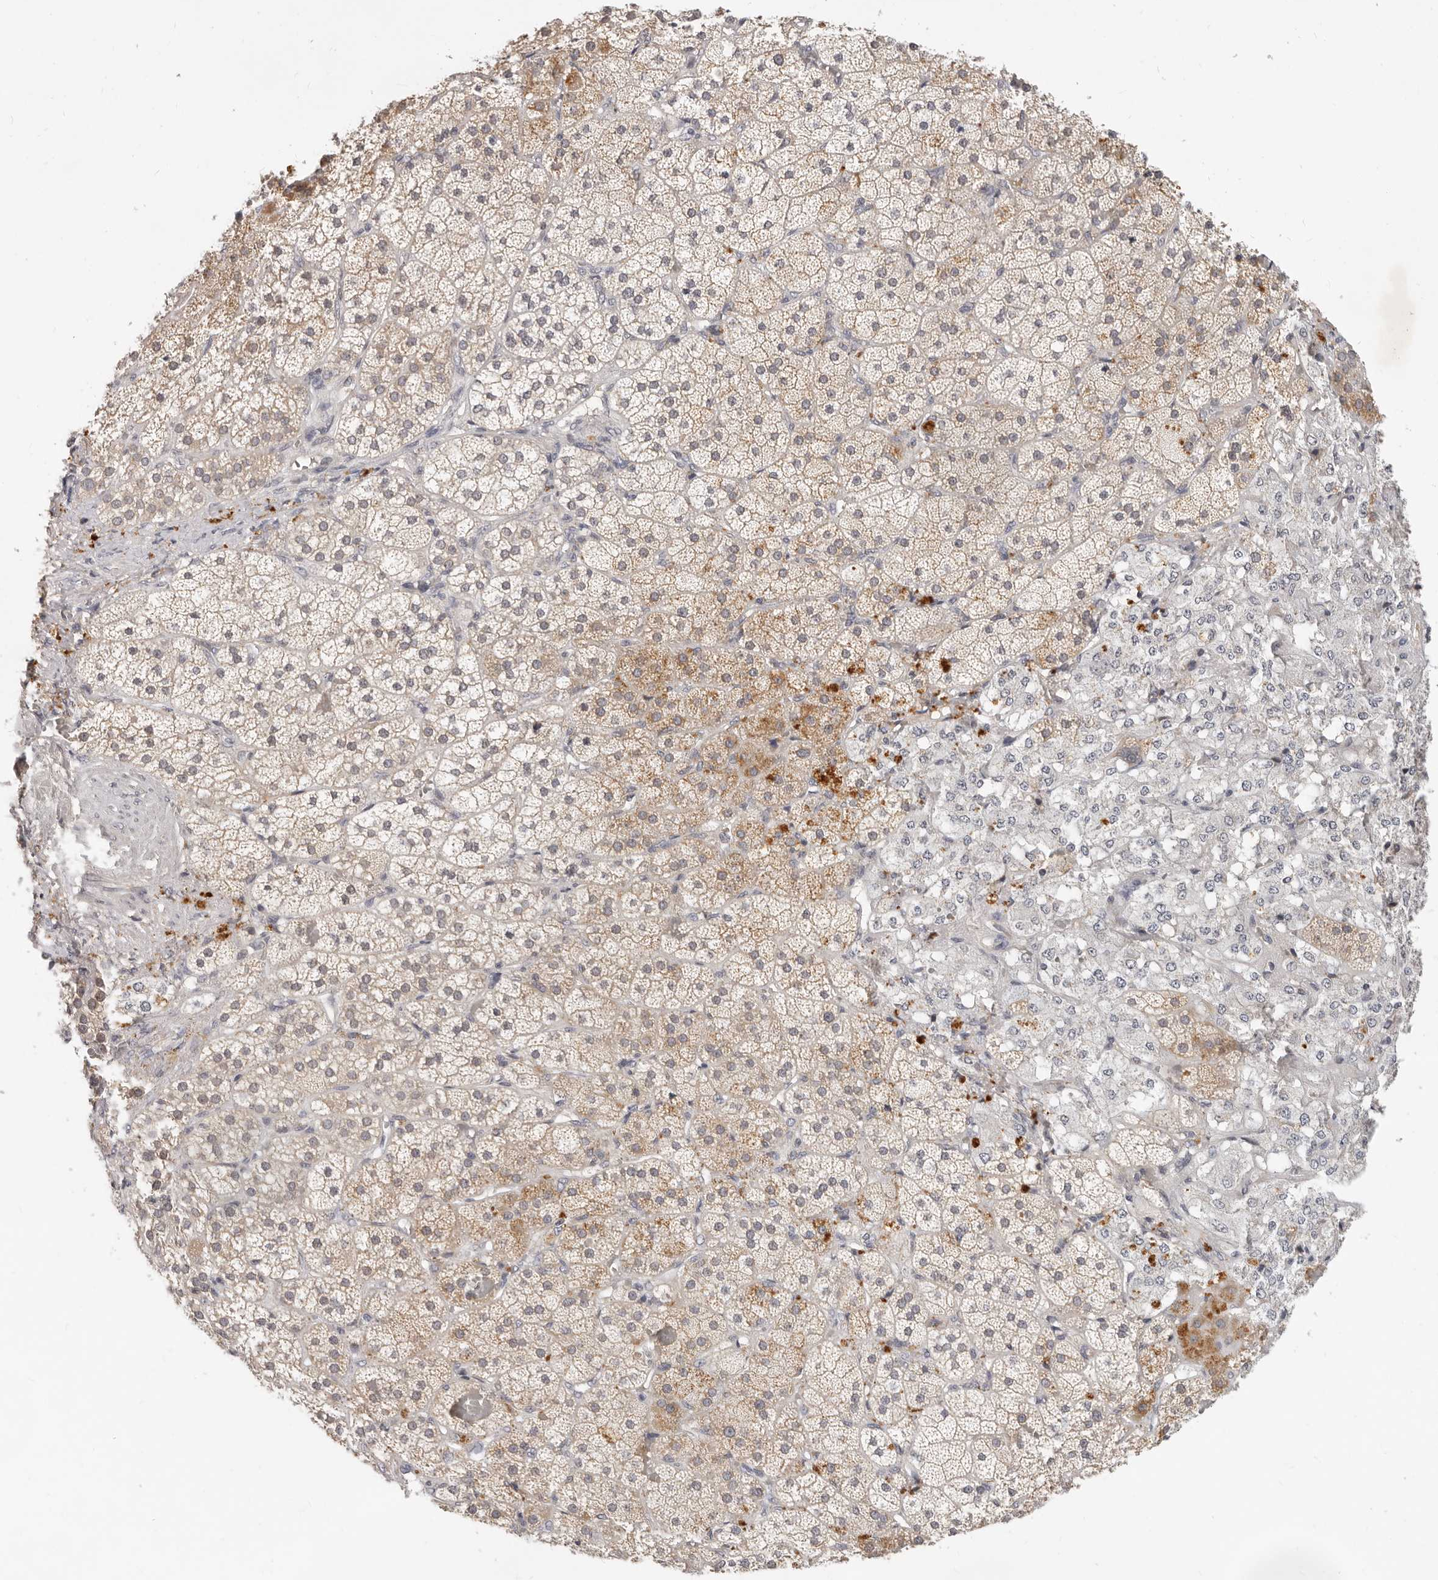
{"staining": {"intensity": "moderate", "quantity": "25%-75%", "location": "cytoplasmic/membranous,nuclear"}, "tissue": "adrenal gland", "cell_type": "Glandular cells", "image_type": "normal", "snomed": [{"axis": "morphology", "description": "Normal tissue, NOS"}, {"axis": "topography", "description": "Adrenal gland"}], "caption": "Adrenal gland stained with IHC demonstrates moderate cytoplasmic/membranous,nuclear positivity in approximately 25%-75% of glandular cells. The protein of interest is shown in brown color, while the nuclei are stained blue.", "gene": "USP49", "patient": {"sex": "male", "age": 57}}